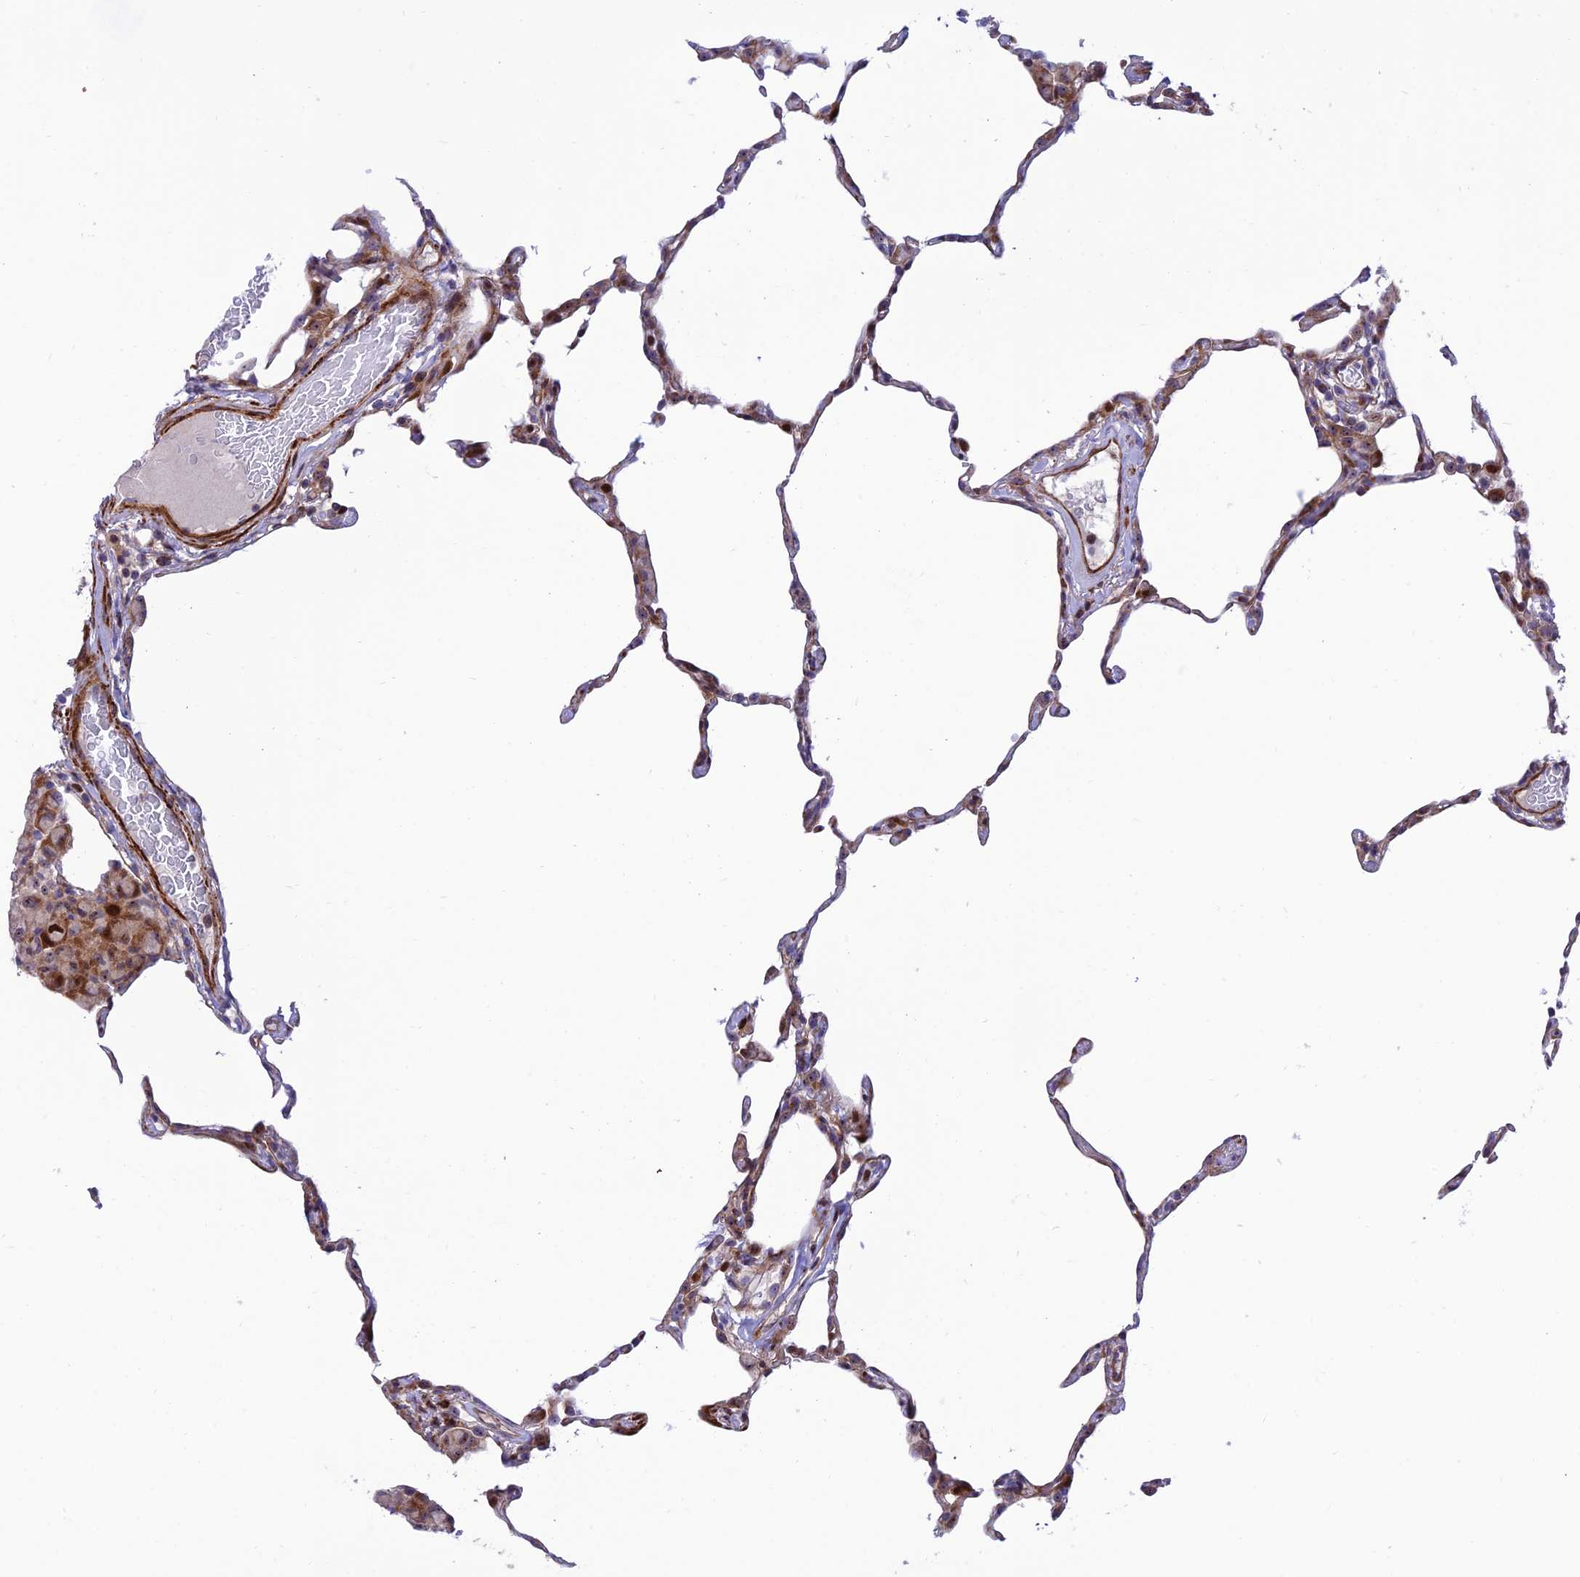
{"staining": {"intensity": "moderate", "quantity": "<25%", "location": "cytoplasmic/membranous"}, "tissue": "lung", "cell_type": "Alveolar cells", "image_type": "normal", "snomed": [{"axis": "morphology", "description": "Normal tissue, NOS"}, {"axis": "topography", "description": "Lung"}], "caption": "A micrograph showing moderate cytoplasmic/membranous expression in approximately <25% of alveolar cells in benign lung, as visualized by brown immunohistochemical staining.", "gene": "KBTBD7", "patient": {"sex": "female", "age": 57}}